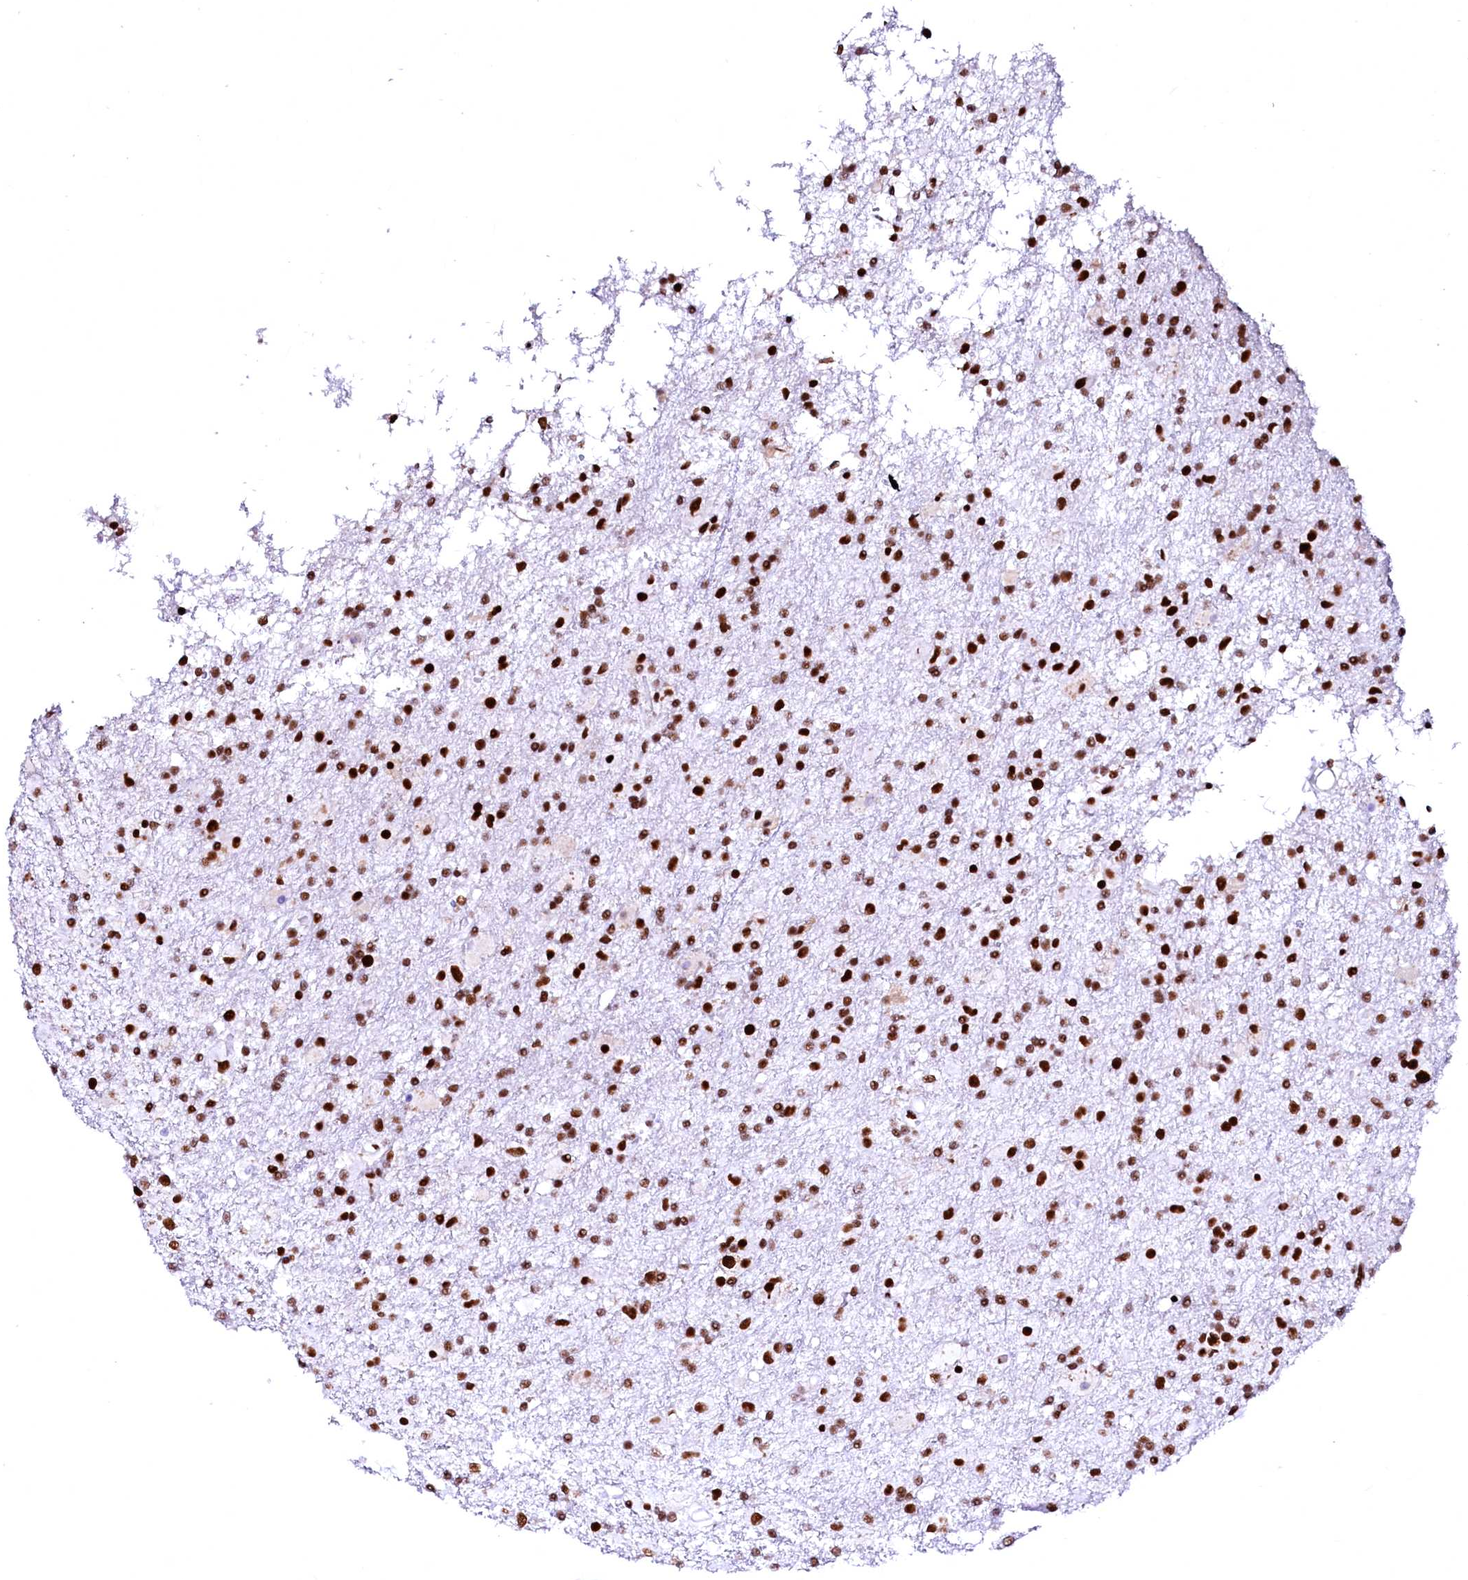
{"staining": {"intensity": "strong", "quantity": ">75%", "location": "nuclear"}, "tissue": "glioma", "cell_type": "Tumor cells", "image_type": "cancer", "snomed": [{"axis": "morphology", "description": "Glioma, malignant, Low grade"}, {"axis": "topography", "description": "Brain"}], "caption": "This photomicrograph shows IHC staining of glioma, with high strong nuclear staining in about >75% of tumor cells.", "gene": "CPSF6", "patient": {"sex": "male", "age": 65}}